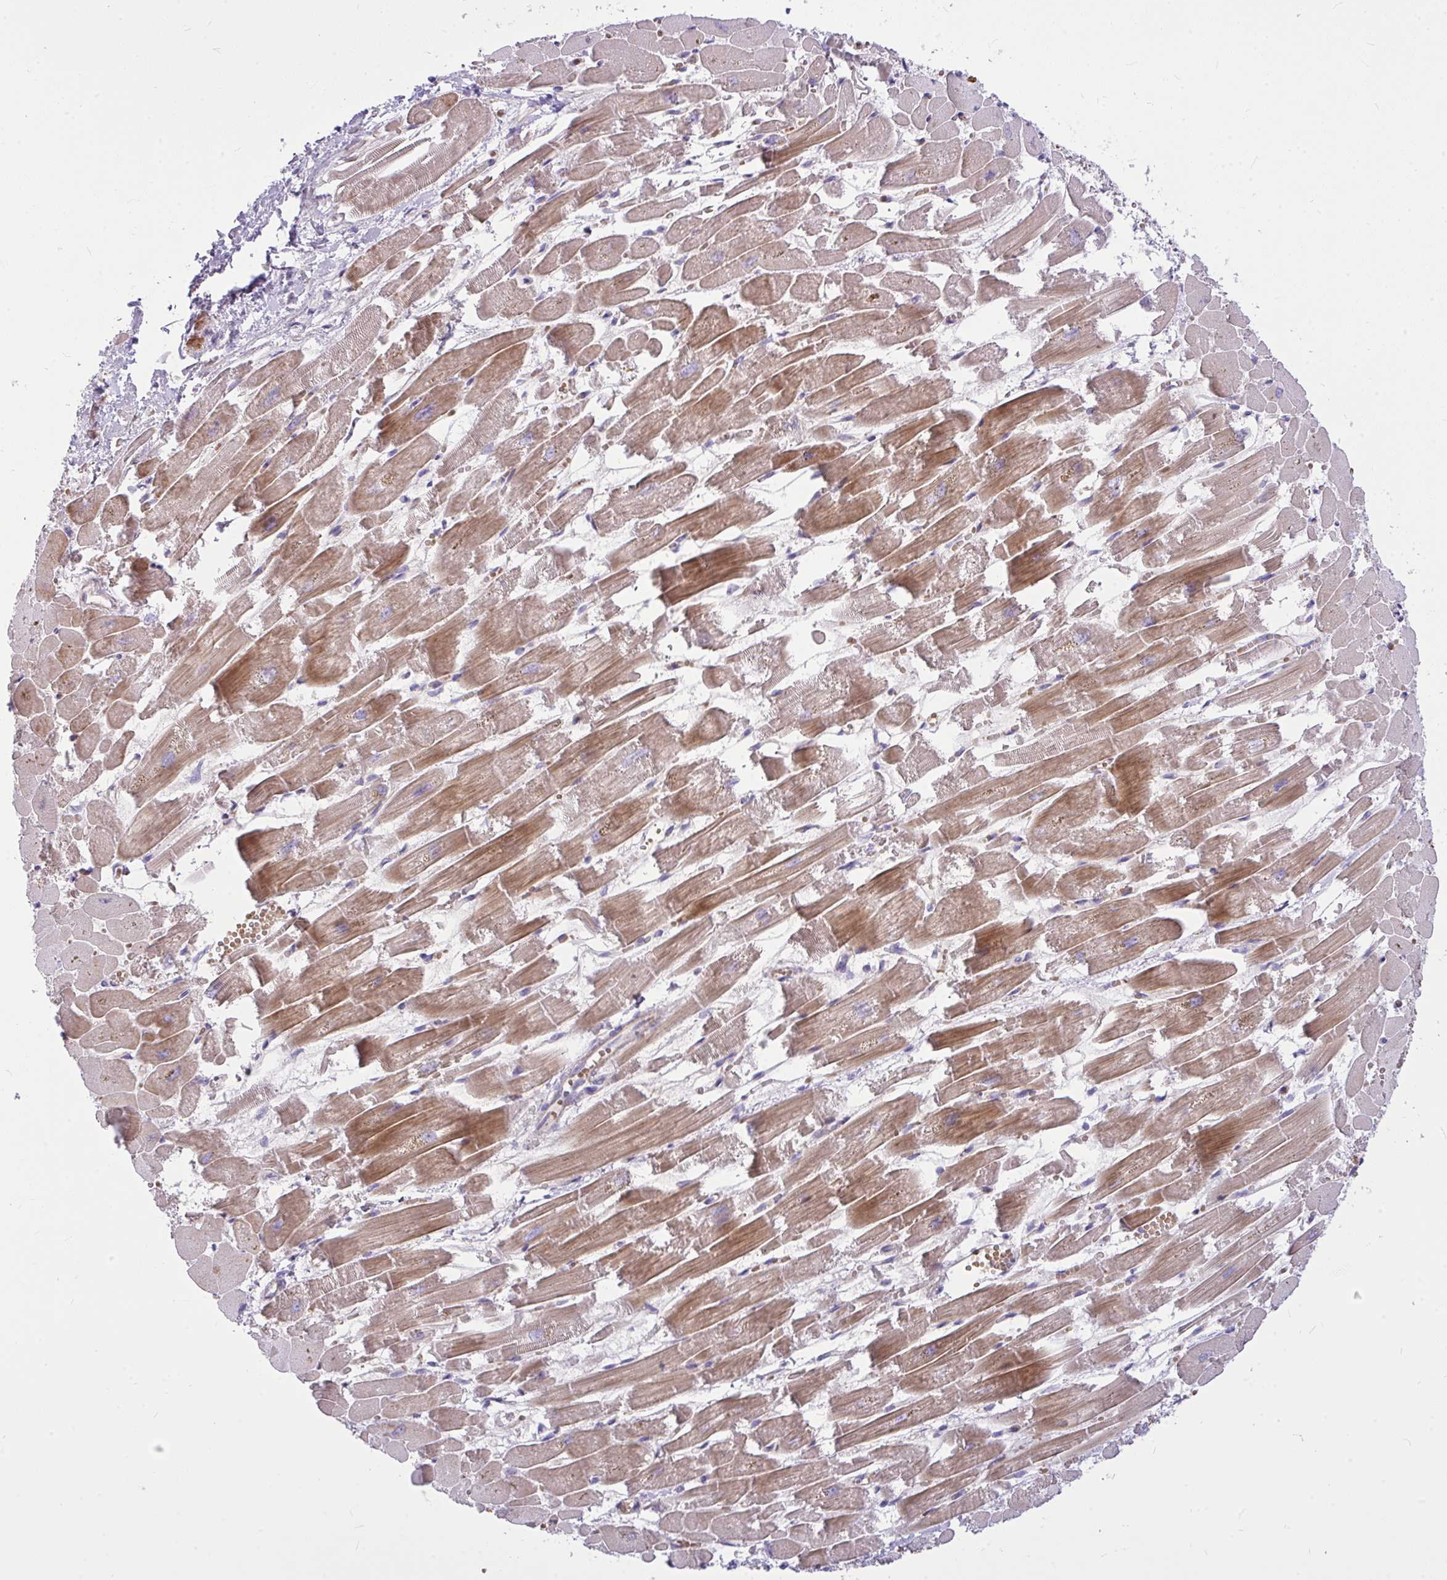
{"staining": {"intensity": "moderate", "quantity": ">75%", "location": "cytoplasmic/membranous"}, "tissue": "heart muscle", "cell_type": "Cardiomyocytes", "image_type": "normal", "snomed": [{"axis": "morphology", "description": "Normal tissue, NOS"}, {"axis": "topography", "description": "Heart"}], "caption": "High-power microscopy captured an IHC photomicrograph of unremarkable heart muscle, revealing moderate cytoplasmic/membranous expression in approximately >75% of cardiomyocytes. Using DAB (brown) and hematoxylin (blue) stains, captured at high magnification using brightfield microscopy.", "gene": "MOCS1", "patient": {"sex": "female", "age": 52}}